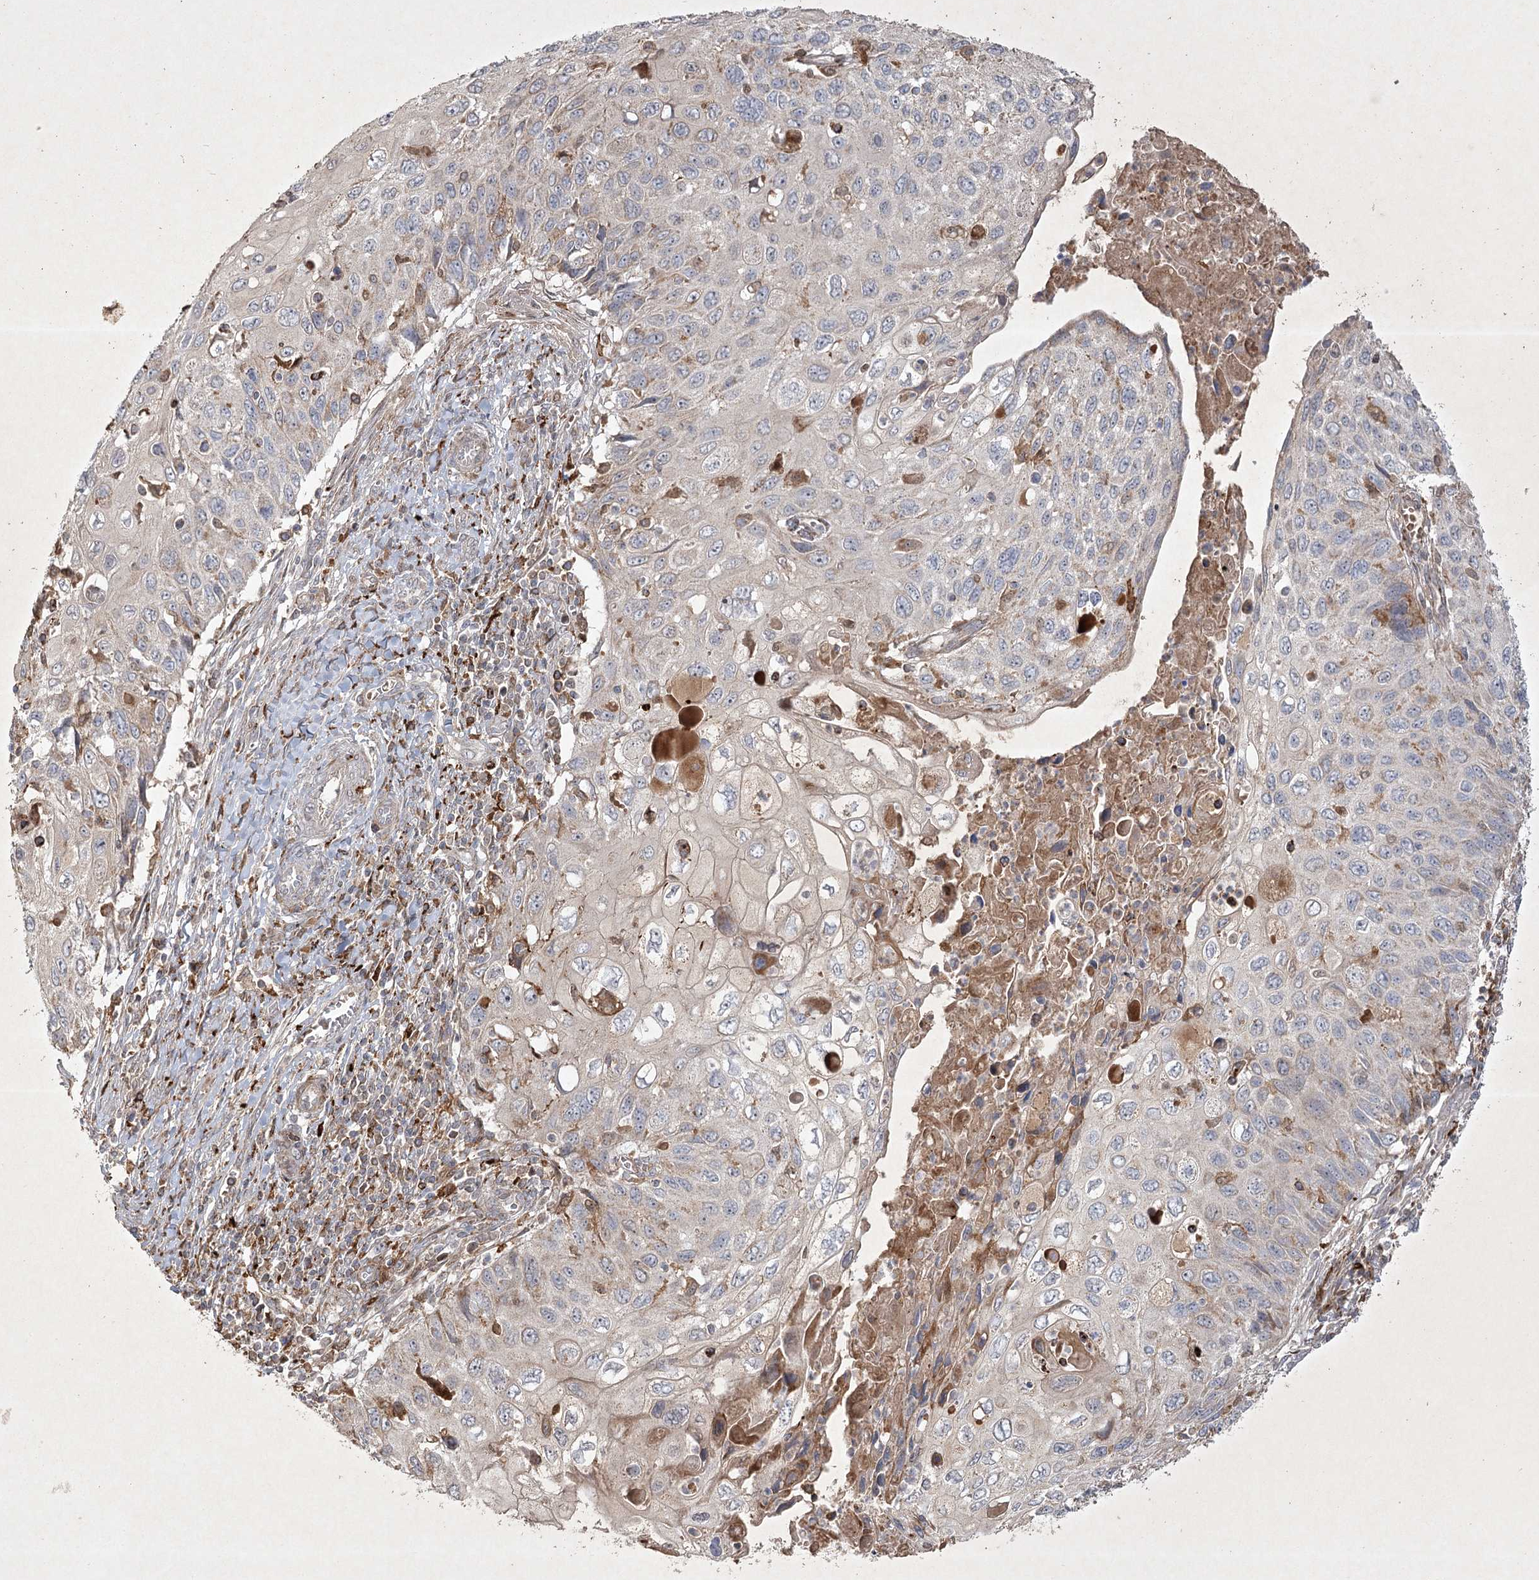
{"staining": {"intensity": "weak", "quantity": "<25%", "location": "cytoplasmic/membranous"}, "tissue": "cervical cancer", "cell_type": "Tumor cells", "image_type": "cancer", "snomed": [{"axis": "morphology", "description": "Squamous cell carcinoma, NOS"}, {"axis": "topography", "description": "Cervix"}], "caption": "This is a image of IHC staining of cervical cancer, which shows no expression in tumor cells.", "gene": "KBTBD4", "patient": {"sex": "female", "age": 70}}